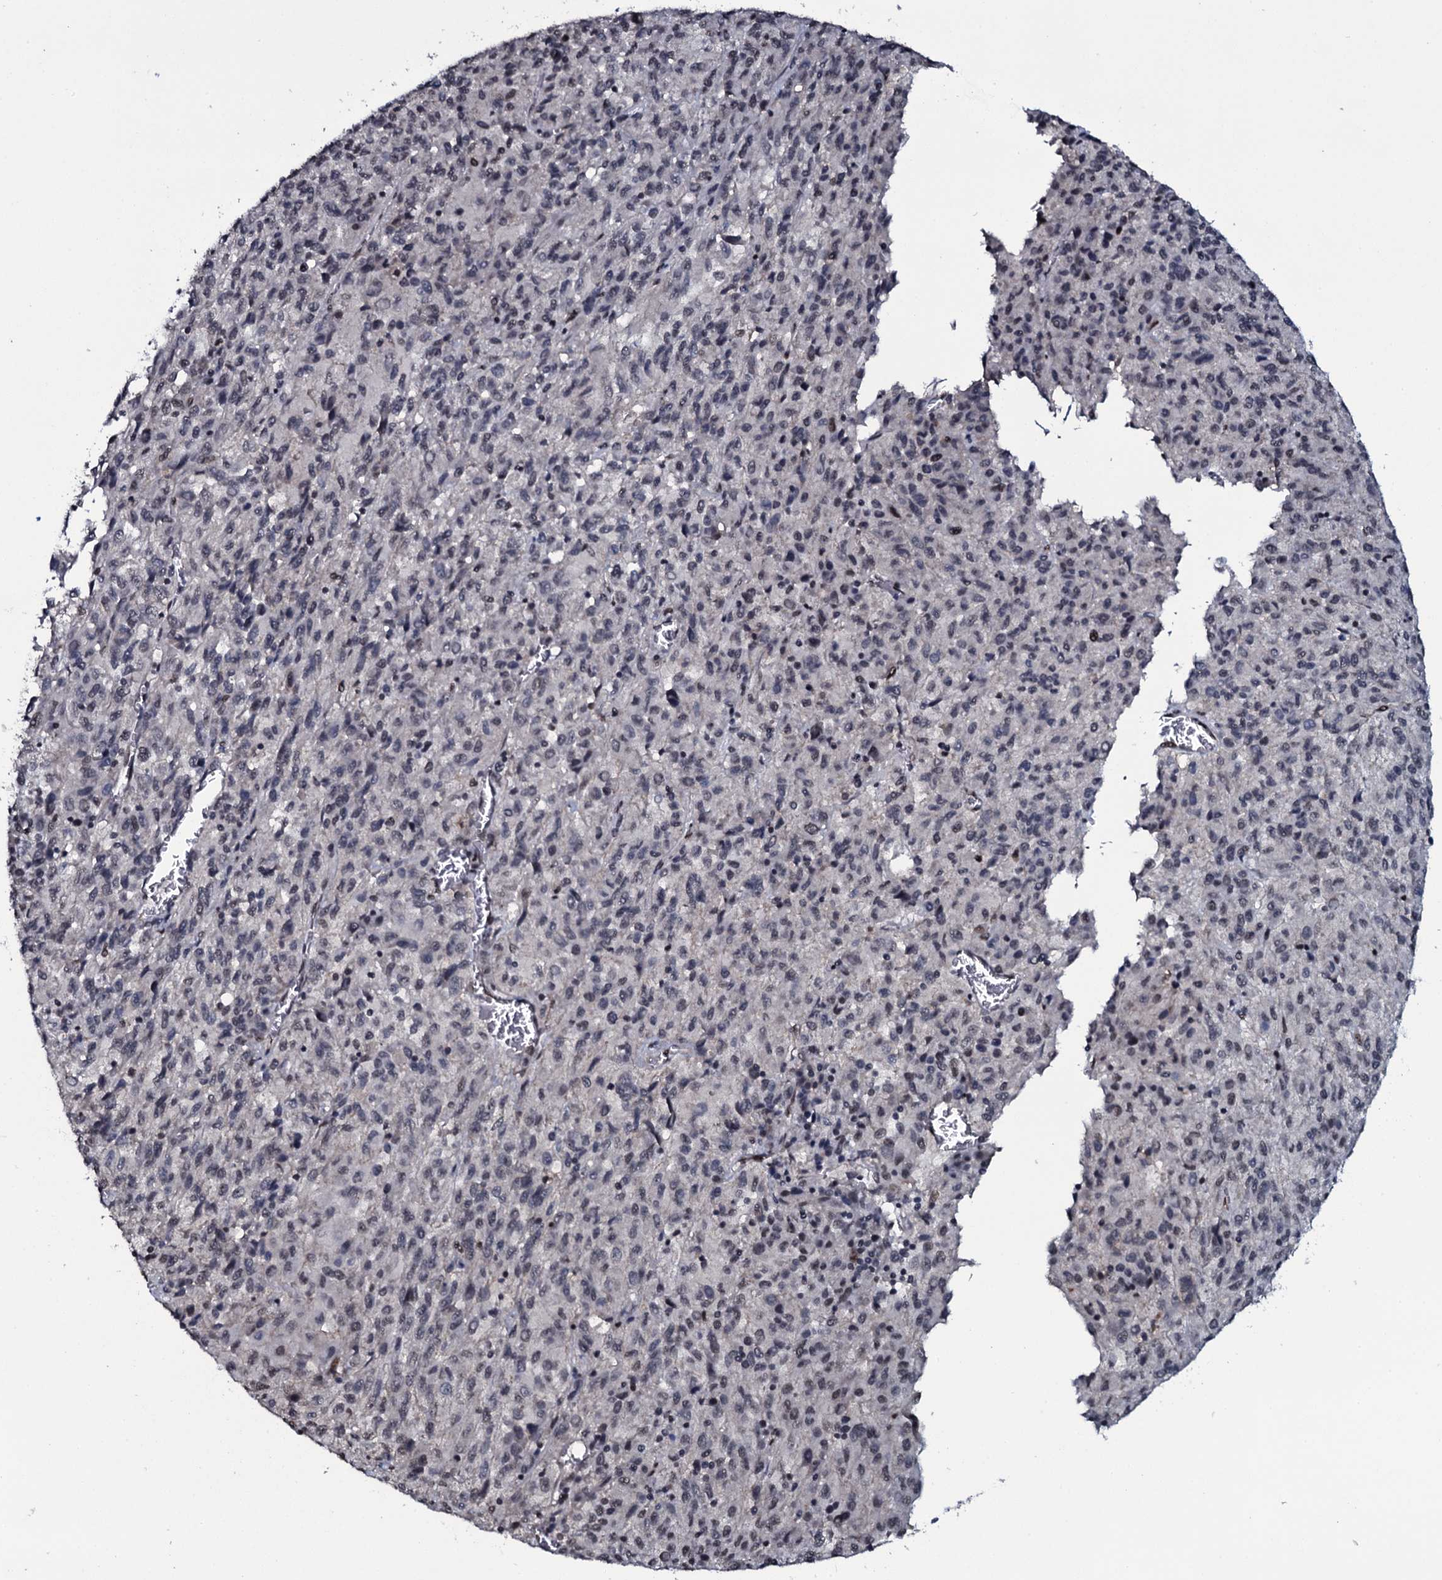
{"staining": {"intensity": "weak", "quantity": "<25%", "location": "nuclear"}, "tissue": "melanoma", "cell_type": "Tumor cells", "image_type": "cancer", "snomed": [{"axis": "morphology", "description": "Malignant melanoma, Metastatic site"}, {"axis": "topography", "description": "Lung"}], "caption": "Tumor cells show no significant protein positivity in melanoma.", "gene": "SH2D4B", "patient": {"sex": "male", "age": 64}}